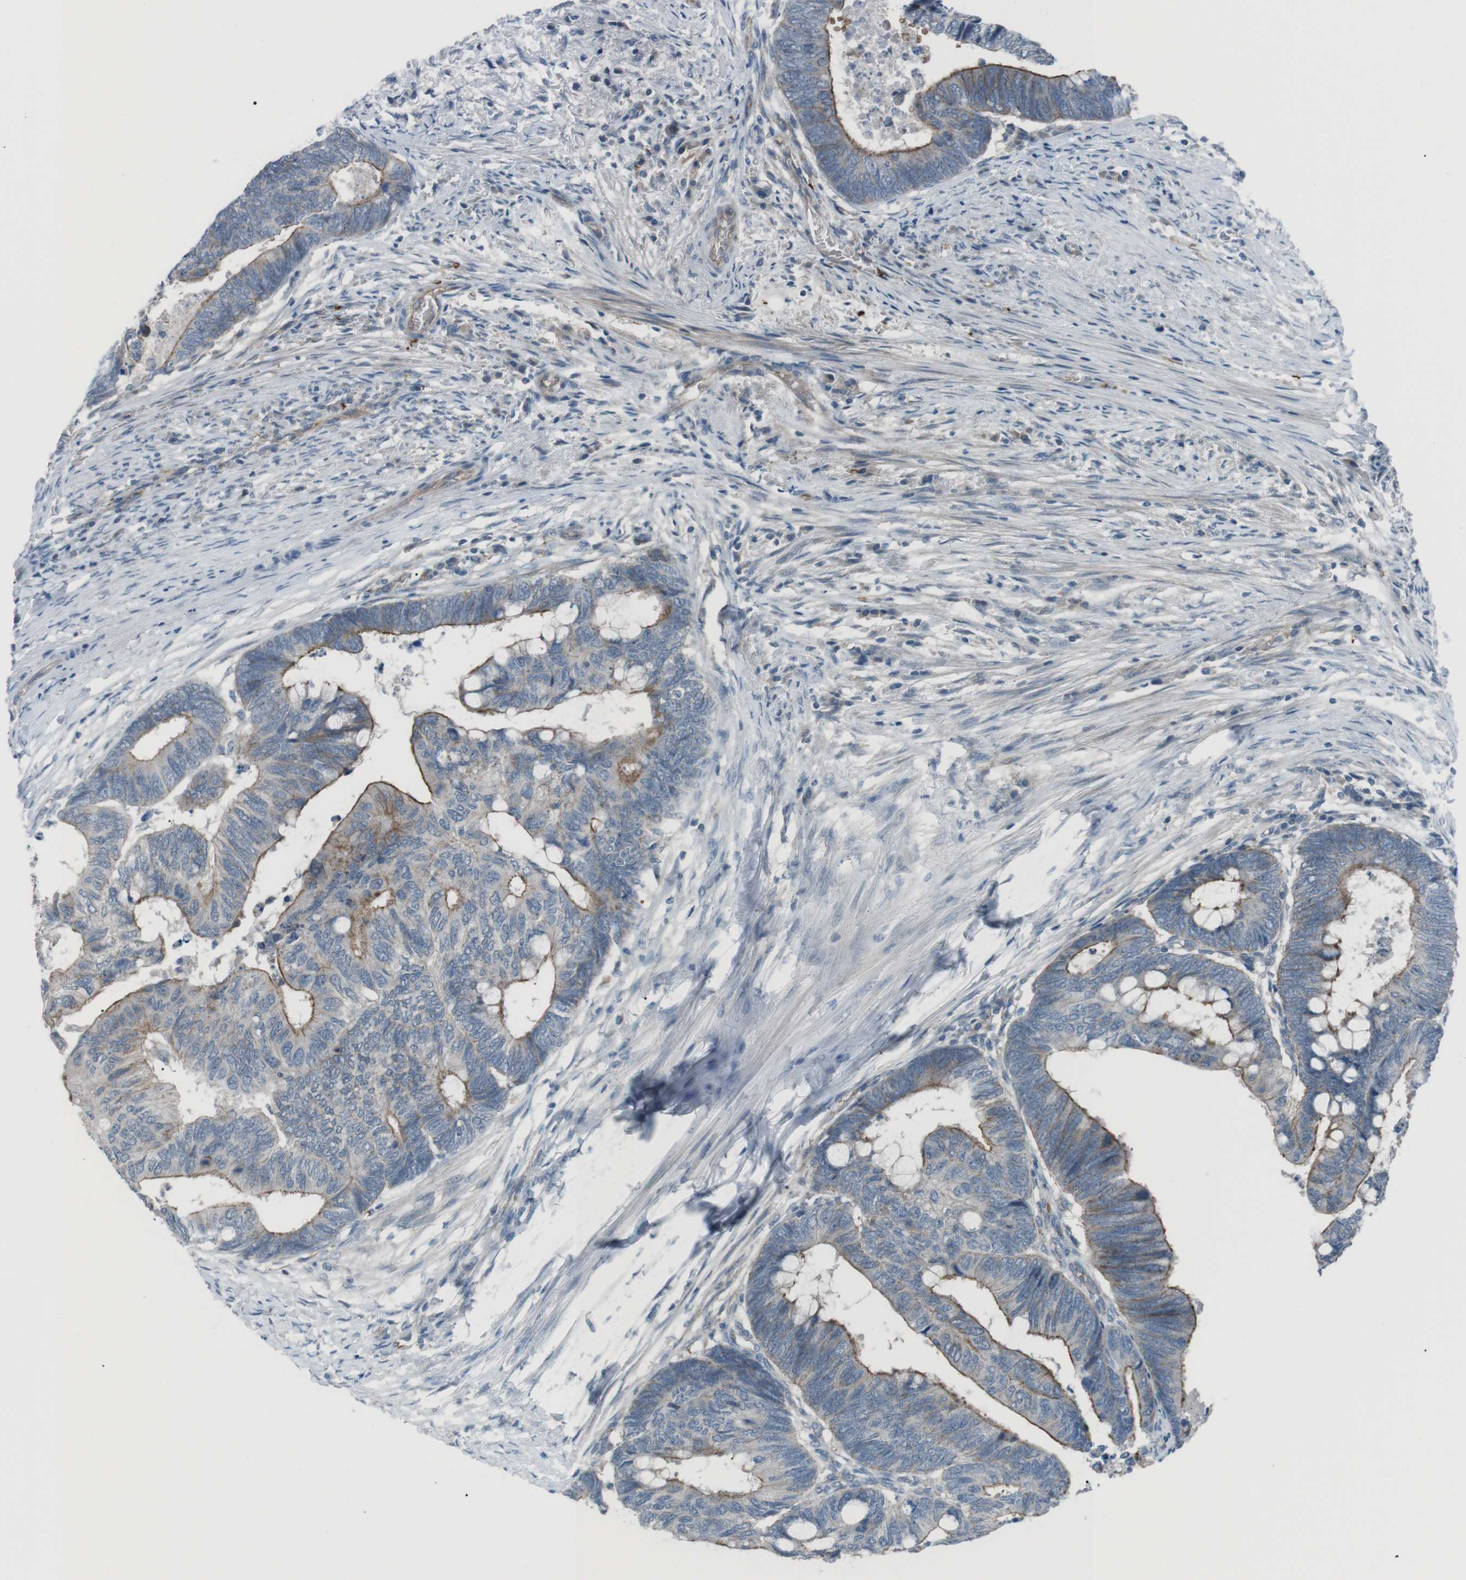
{"staining": {"intensity": "moderate", "quantity": "<25%", "location": "cytoplasmic/membranous"}, "tissue": "colorectal cancer", "cell_type": "Tumor cells", "image_type": "cancer", "snomed": [{"axis": "morphology", "description": "Normal tissue, NOS"}, {"axis": "morphology", "description": "Adenocarcinoma, NOS"}, {"axis": "topography", "description": "Rectum"}, {"axis": "topography", "description": "Peripheral nerve tissue"}], "caption": "Colorectal cancer (adenocarcinoma) stained with a brown dye demonstrates moderate cytoplasmic/membranous positive staining in about <25% of tumor cells.", "gene": "SPTA1", "patient": {"sex": "male", "age": 92}}